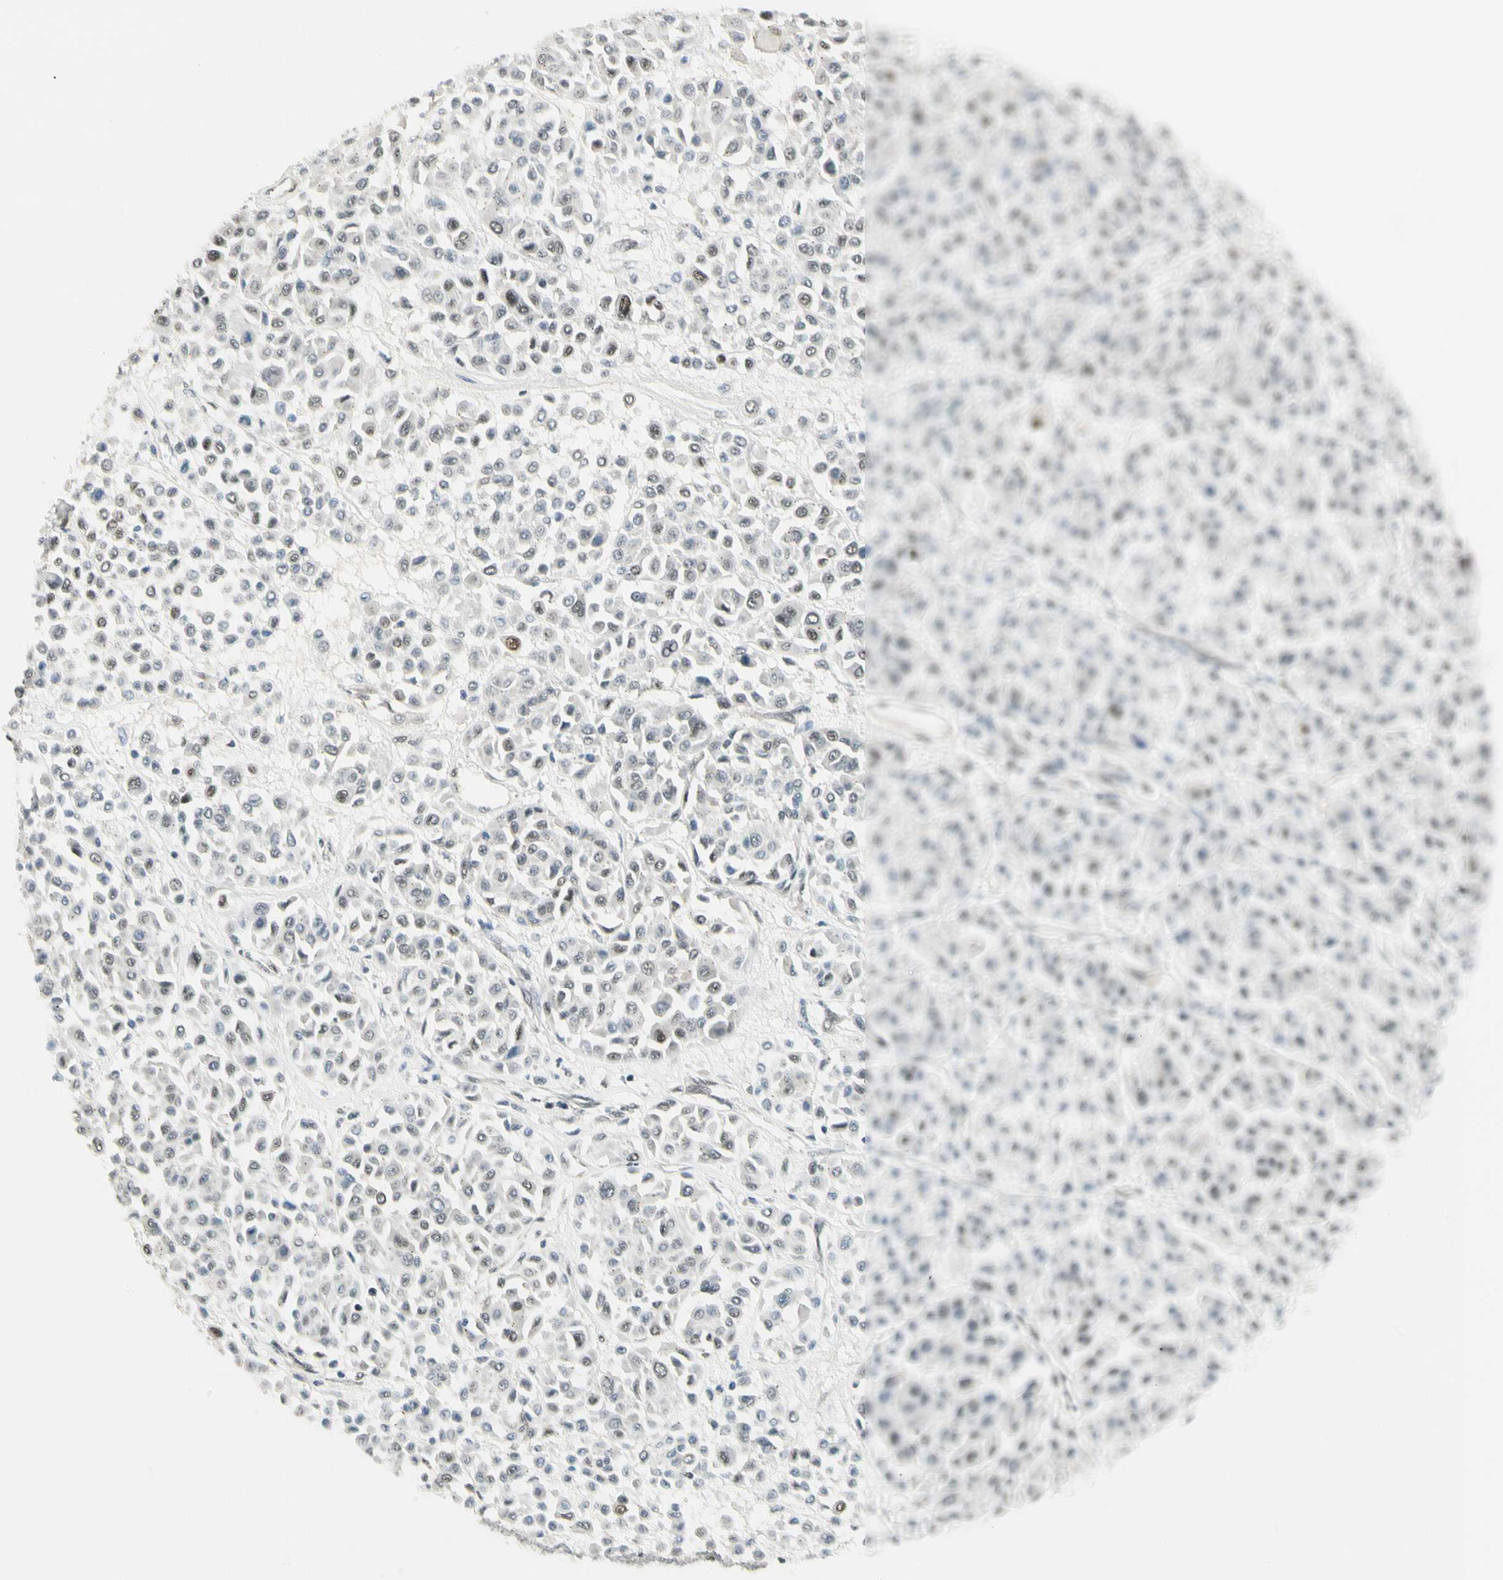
{"staining": {"intensity": "moderate", "quantity": "<25%", "location": "nuclear"}, "tissue": "melanoma", "cell_type": "Tumor cells", "image_type": "cancer", "snomed": [{"axis": "morphology", "description": "Malignant melanoma, Metastatic site"}, {"axis": "topography", "description": "Soft tissue"}], "caption": "A brown stain labels moderate nuclear staining of a protein in human melanoma tumor cells.", "gene": "ATXN1", "patient": {"sex": "male", "age": 41}}